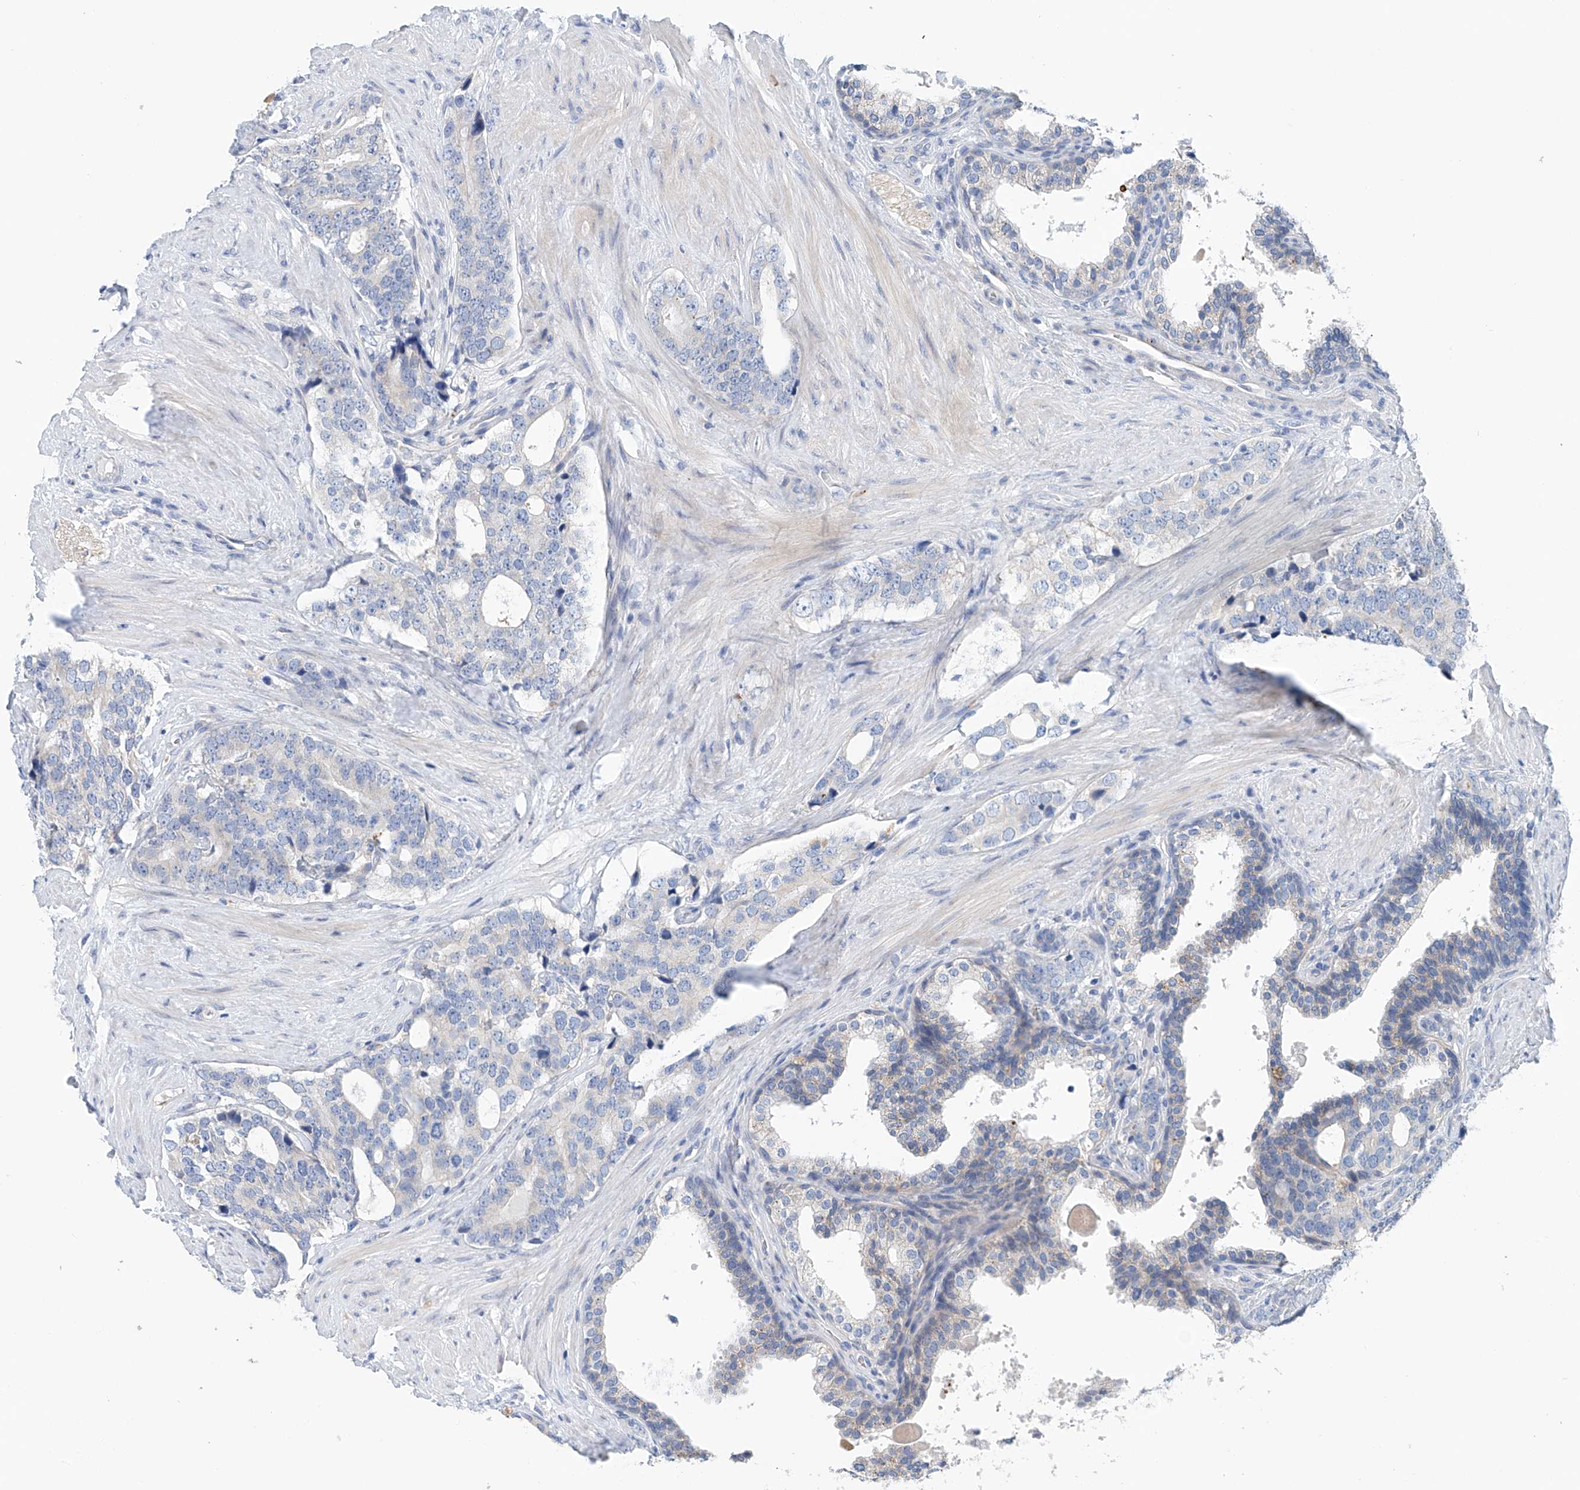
{"staining": {"intensity": "negative", "quantity": "none", "location": "none"}, "tissue": "prostate cancer", "cell_type": "Tumor cells", "image_type": "cancer", "snomed": [{"axis": "morphology", "description": "Adenocarcinoma, High grade"}, {"axis": "topography", "description": "Prostate"}], "caption": "The photomicrograph shows no staining of tumor cells in prostate cancer (high-grade adenocarcinoma).", "gene": "CEP85L", "patient": {"sex": "male", "age": 56}}